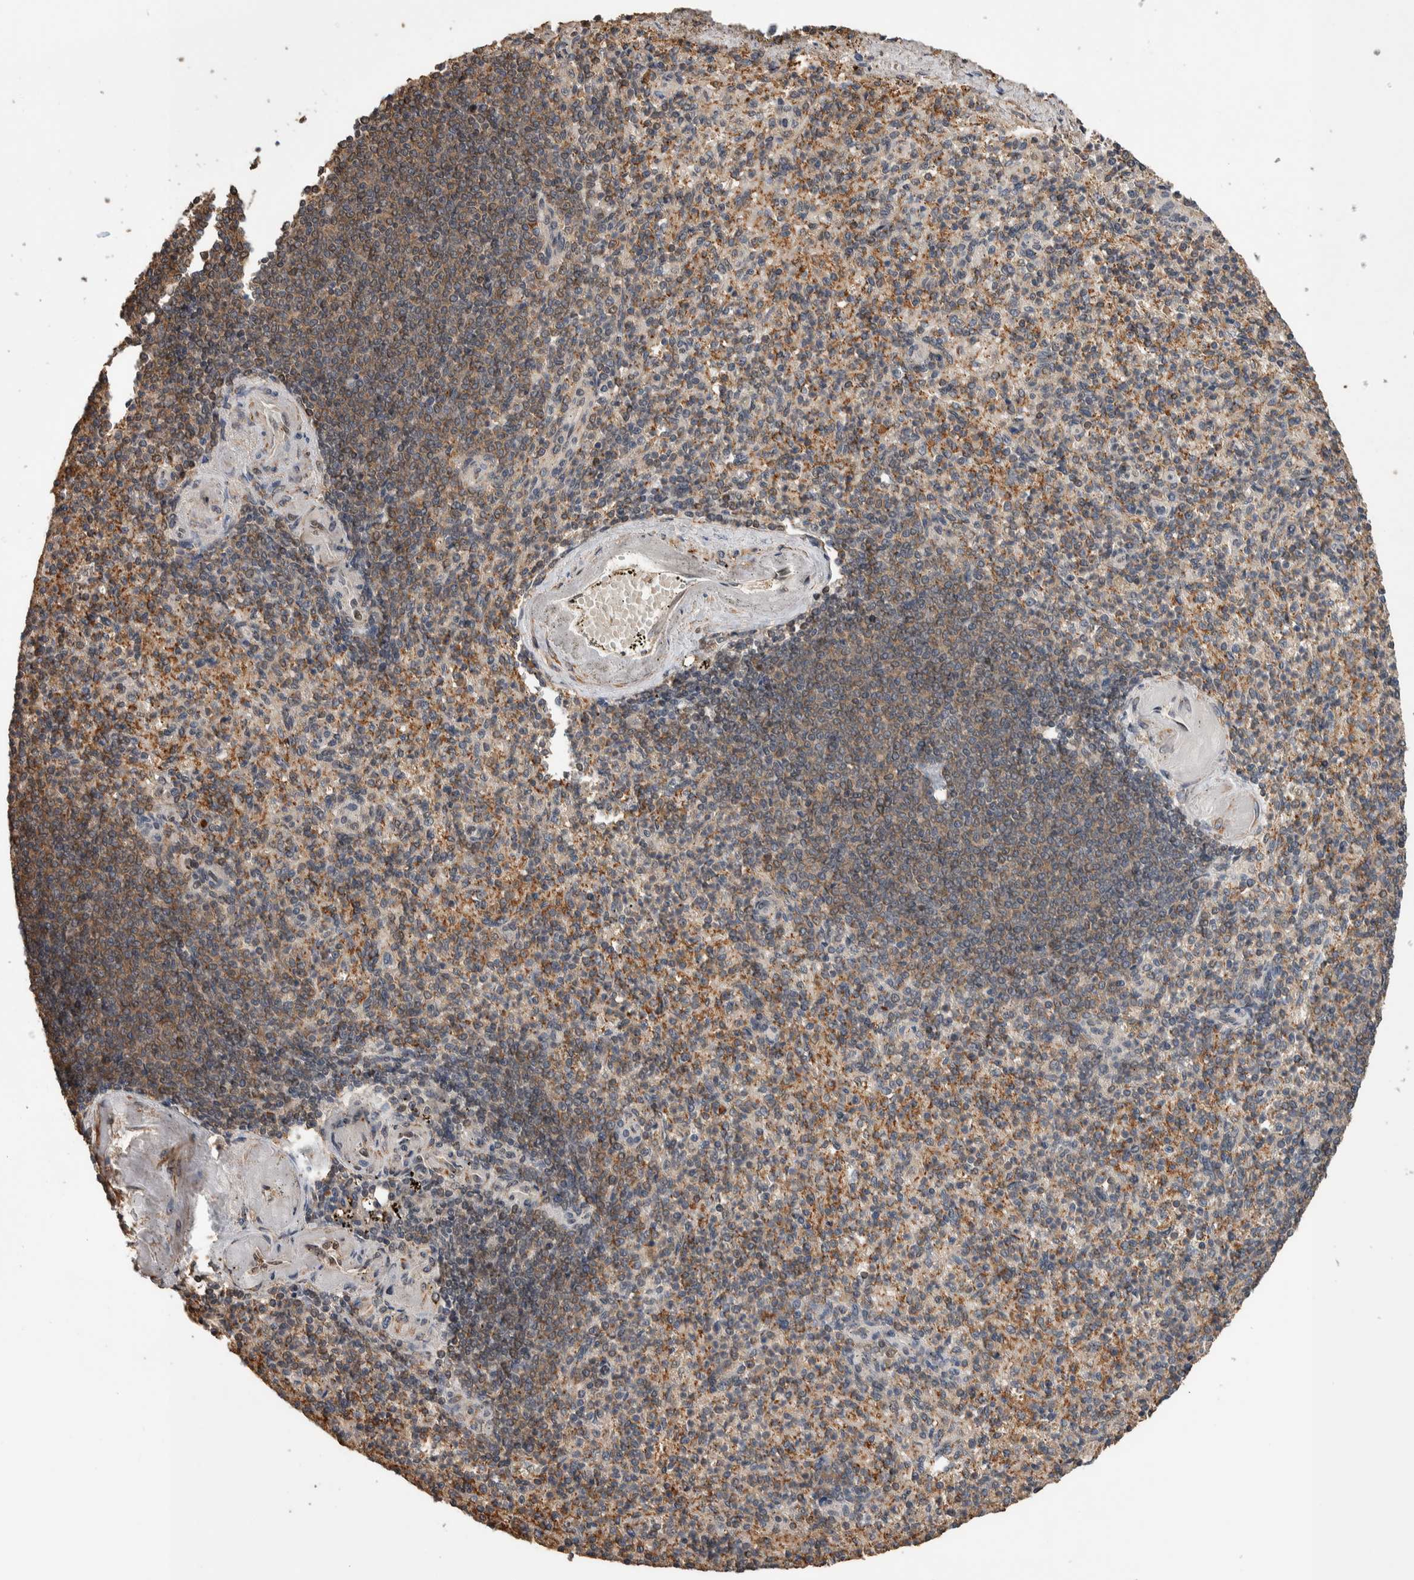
{"staining": {"intensity": "moderate", "quantity": "<25%", "location": "cytoplasmic/membranous"}, "tissue": "spleen", "cell_type": "Cells in red pulp", "image_type": "normal", "snomed": [{"axis": "morphology", "description": "Normal tissue, NOS"}, {"axis": "topography", "description": "Spleen"}], "caption": "A photomicrograph of human spleen stained for a protein shows moderate cytoplasmic/membranous brown staining in cells in red pulp. (DAB (3,3'-diaminobenzidine) IHC with brightfield microscopy, high magnification).", "gene": "DVL2", "patient": {"sex": "female", "age": 74}}